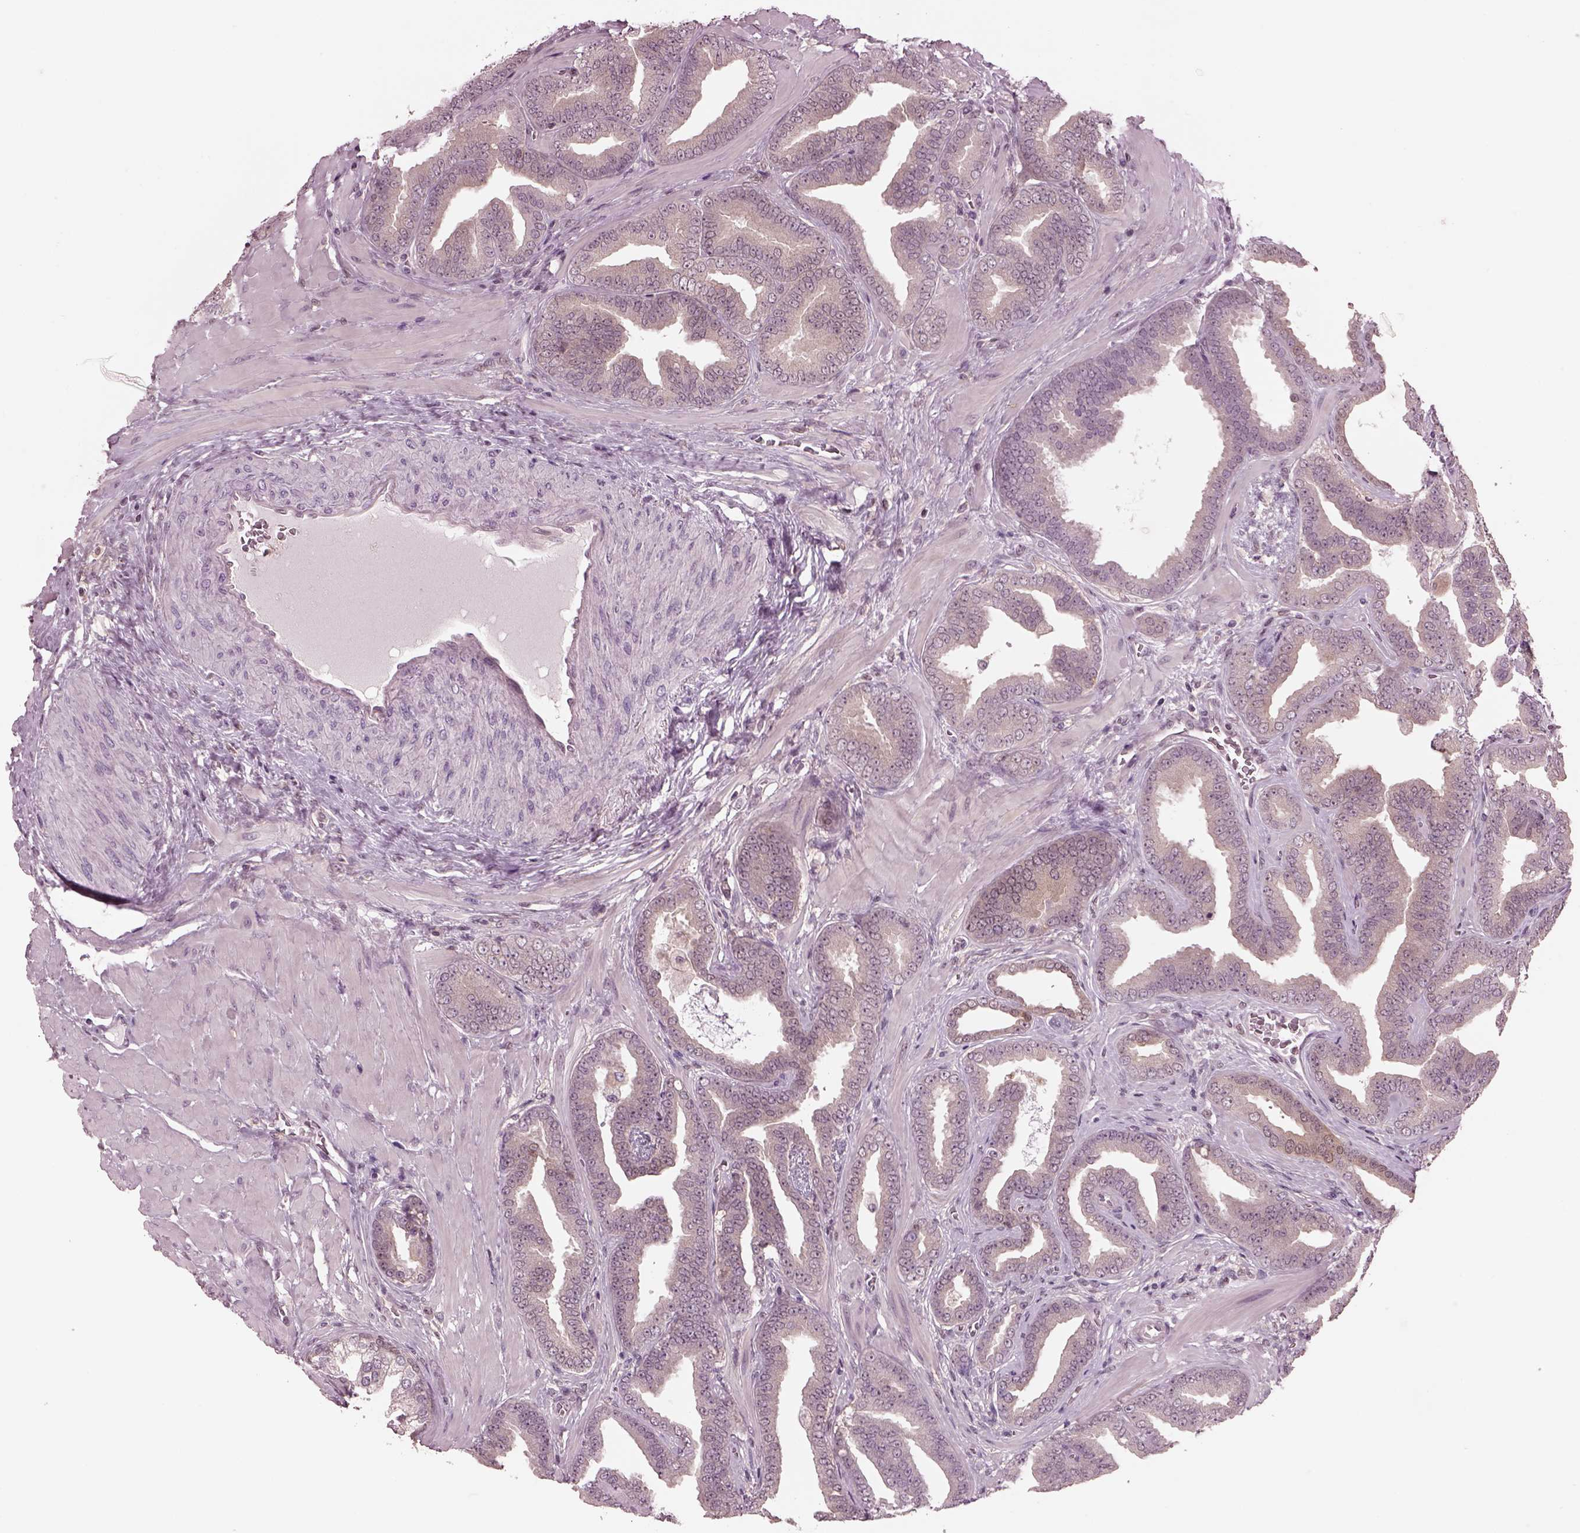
{"staining": {"intensity": "weak", "quantity": ">75%", "location": "cytoplasmic/membranous"}, "tissue": "prostate cancer", "cell_type": "Tumor cells", "image_type": "cancer", "snomed": [{"axis": "morphology", "description": "Adenocarcinoma, Low grade"}, {"axis": "topography", "description": "Prostate"}], "caption": "This photomicrograph reveals IHC staining of human prostate low-grade adenocarcinoma, with low weak cytoplasmic/membranous staining in about >75% of tumor cells.", "gene": "SRI", "patient": {"sex": "male", "age": 63}}